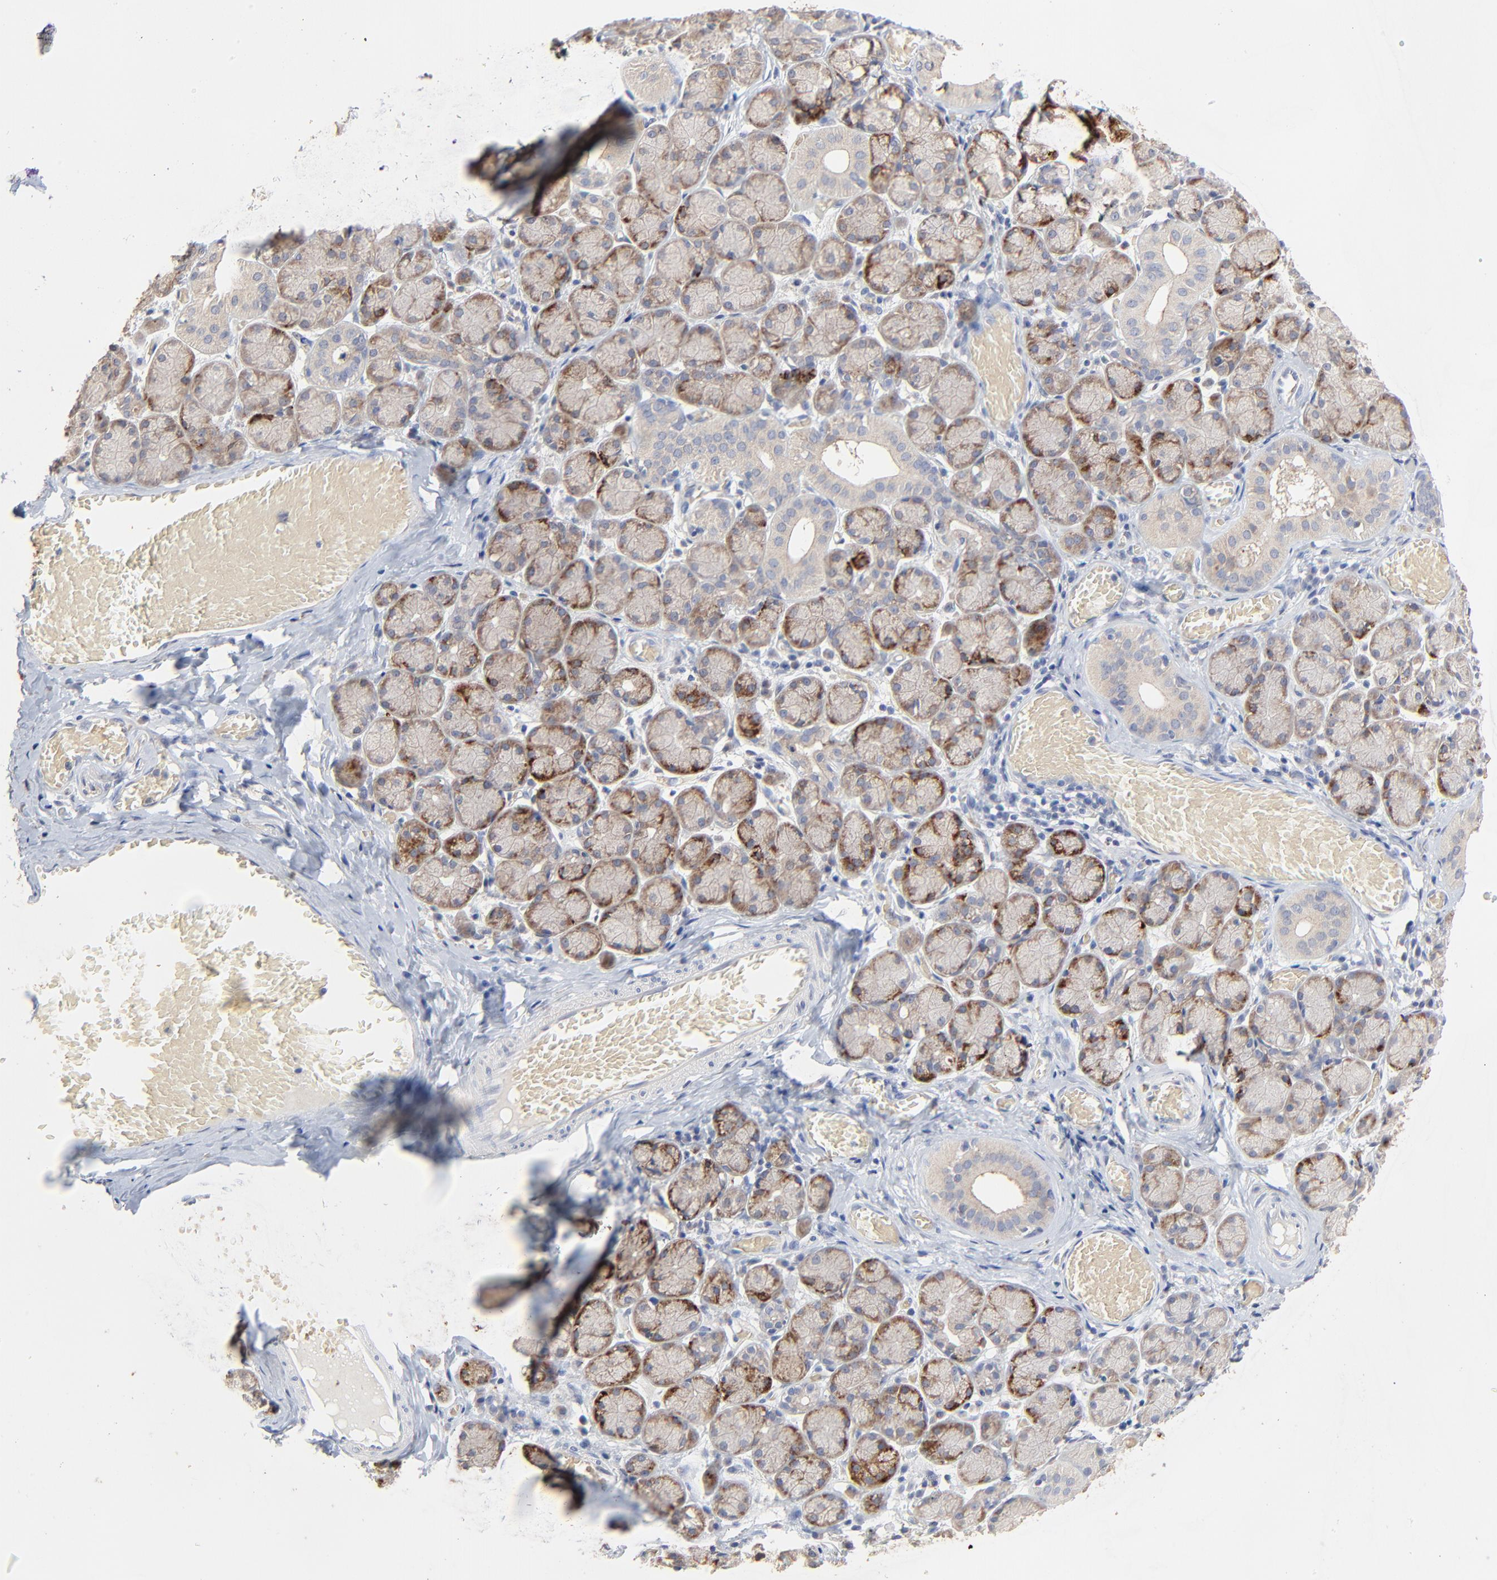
{"staining": {"intensity": "moderate", "quantity": ">75%", "location": "cytoplasmic/membranous"}, "tissue": "salivary gland", "cell_type": "Glandular cells", "image_type": "normal", "snomed": [{"axis": "morphology", "description": "Normal tissue, NOS"}, {"axis": "topography", "description": "Salivary gland"}], "caption": "A brown stain shows moderate cytoplasmic/membranous positivity of a protein in glandular cells of benign human salivary gland. (DAB = brown stain, brightfield microscopy at high magnification).", "gene": "FANCB", "patient": {"sex": "female", "age": 24}}